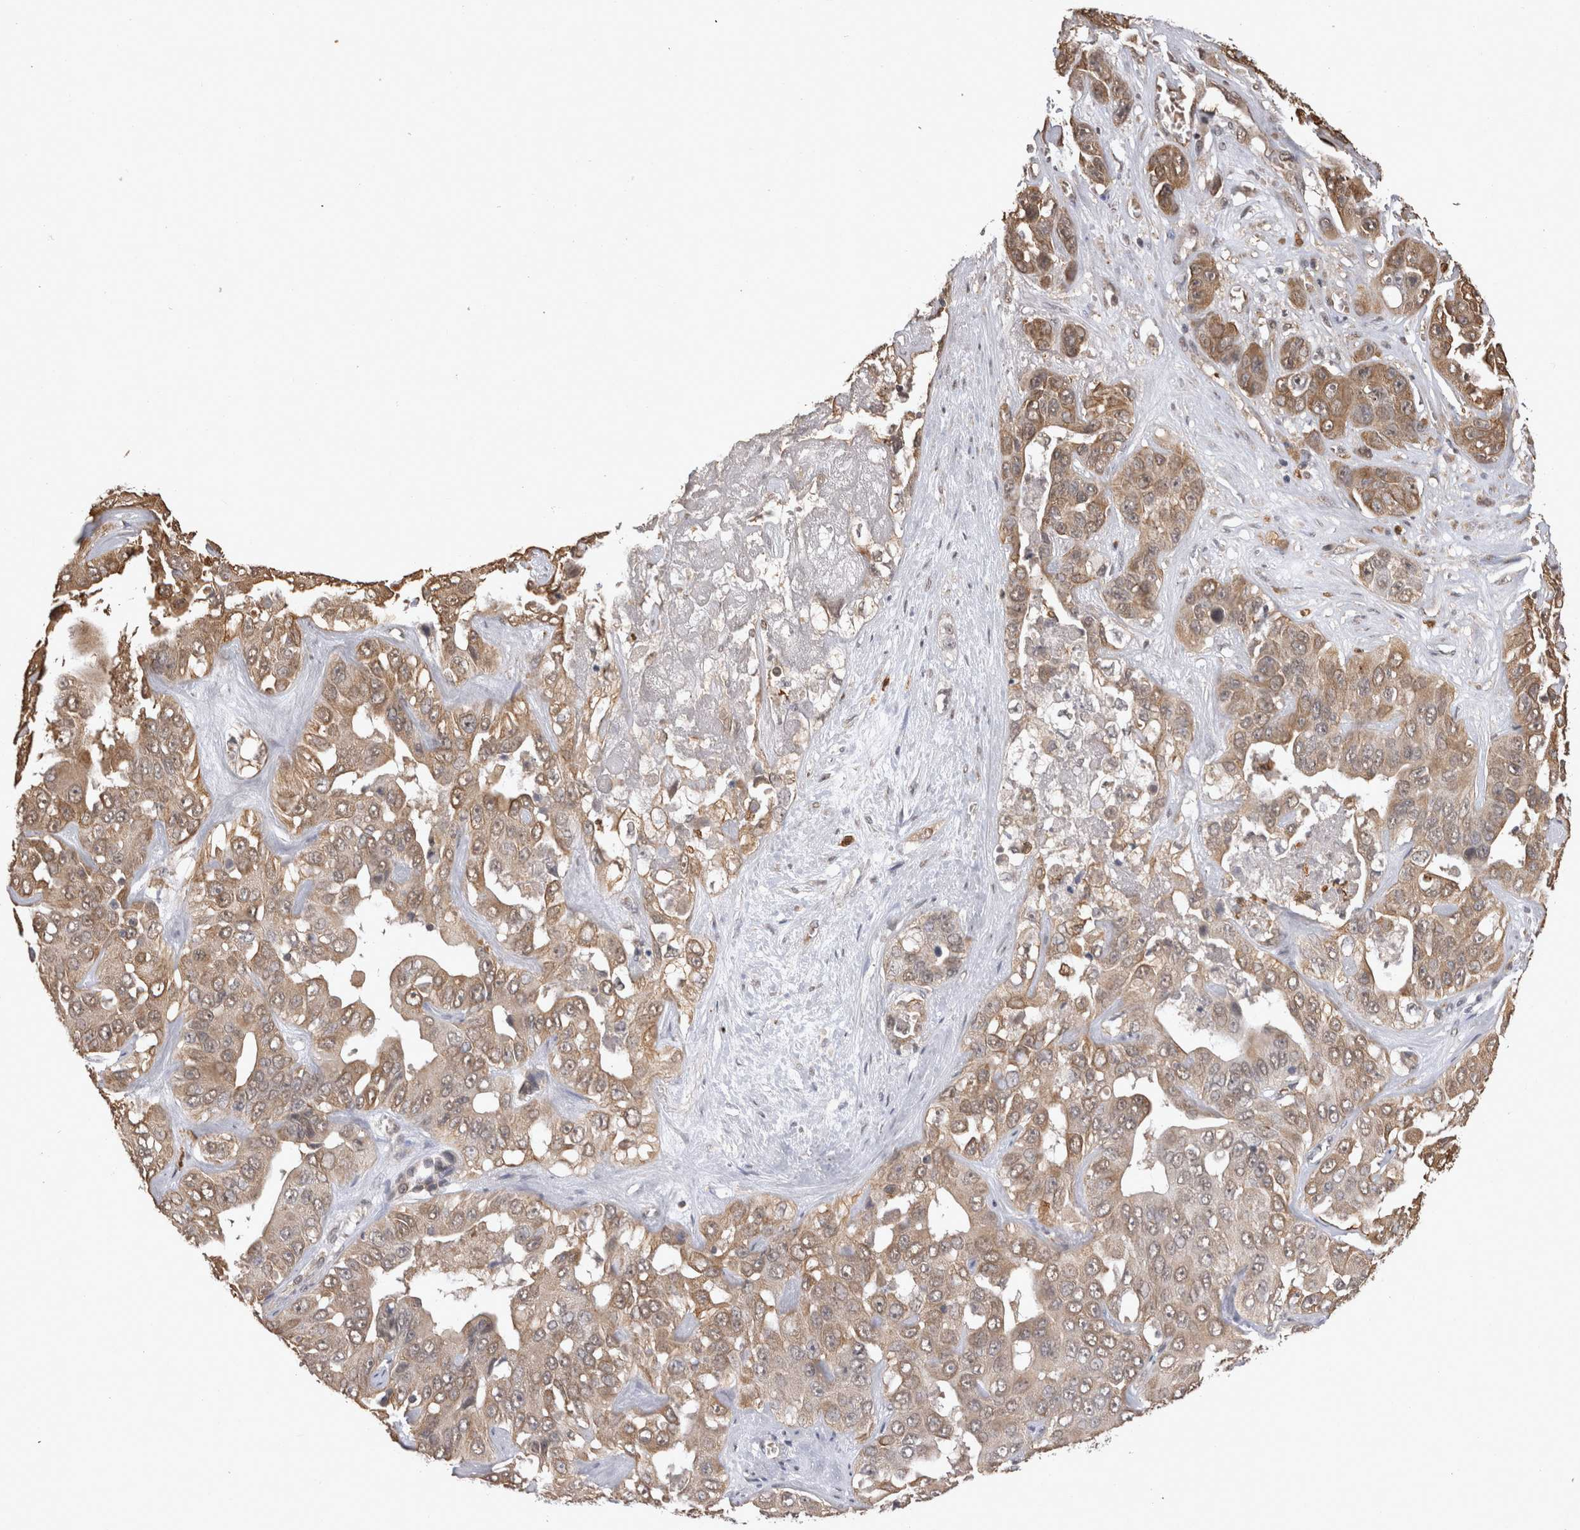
{"staining": {"intensity": "weak", "quantity": "25%-75%", "location": "cytoplasmic/membranous"}, "tissue": "liver cancer", "cell_type": "Tumor cells", "image_type": "cancer", "snomed": [{"axis": "morphology", "description": "Cholangiocarcinoma"}, {"axis": "topography", "description": "Liver"}], "caption": "The immunohistochemical stain labels weak cytoplasmic/membranous staining in tumor cells of liver cancer (cholangiocarcinoma) tissue. (brown staining indicates protein expression, while blue staining denotes nuclei).", "gene": "PAK4", "patient": {"sex": "female", "age": 52}}